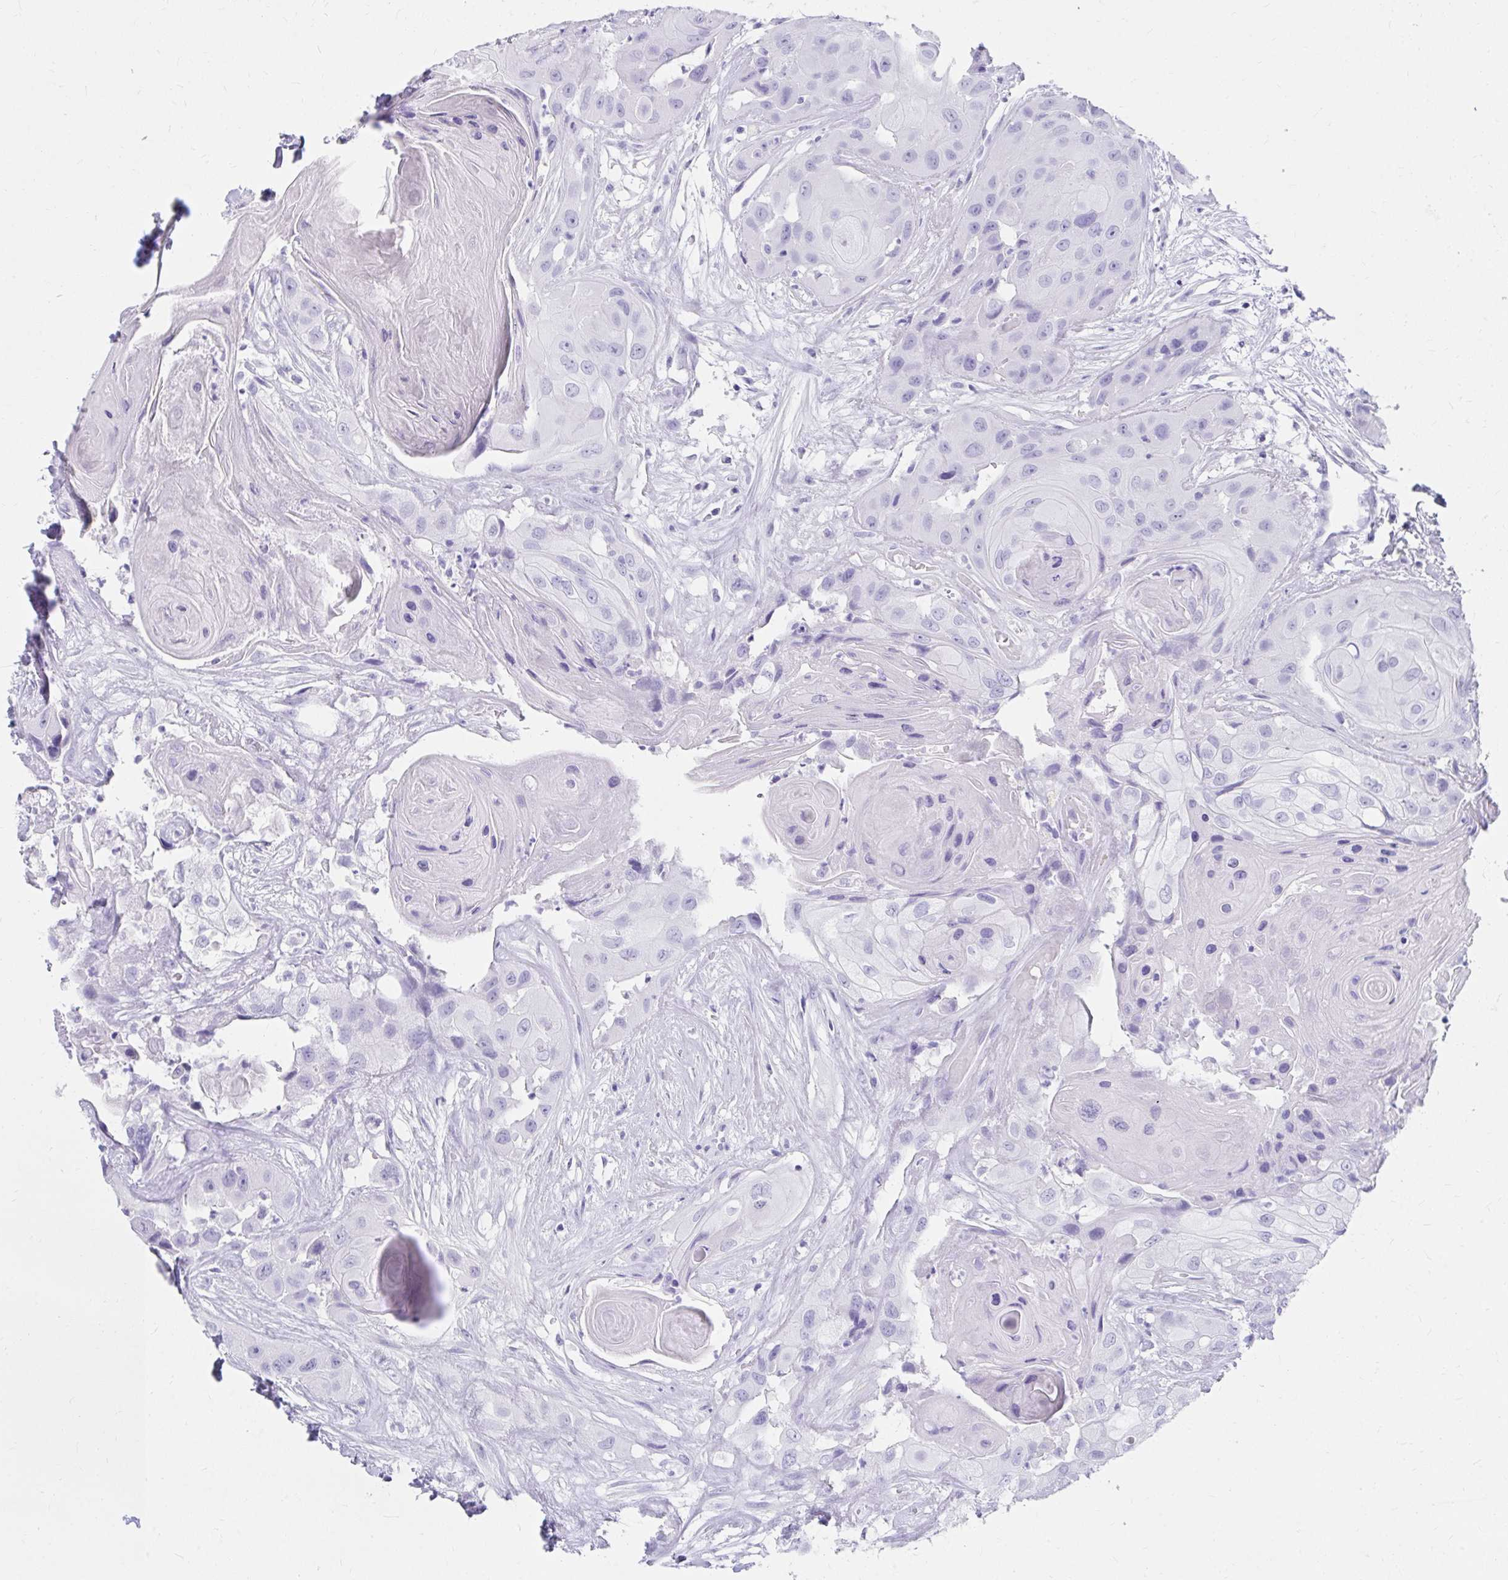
{"staining": {"intensity": "negative", "quantity": "none", "location": "none"}, "tissue": "head and neck cancer", "cell_type": "Tumor cells", "image_type": "cancer", "snomed": [{"axis": "morphology", "description": "Squamous cell carcinoma, NOS"}, {"axis": "topography", "description": "Head-Neck"}], "caption": "DAB immunohistochemical staining of human squamous cell carcinoma (head and neck) reveals no significant expression in tumor cells.", "gene": "DPEP3", "patient": {"sex": "male", "age": 83}}